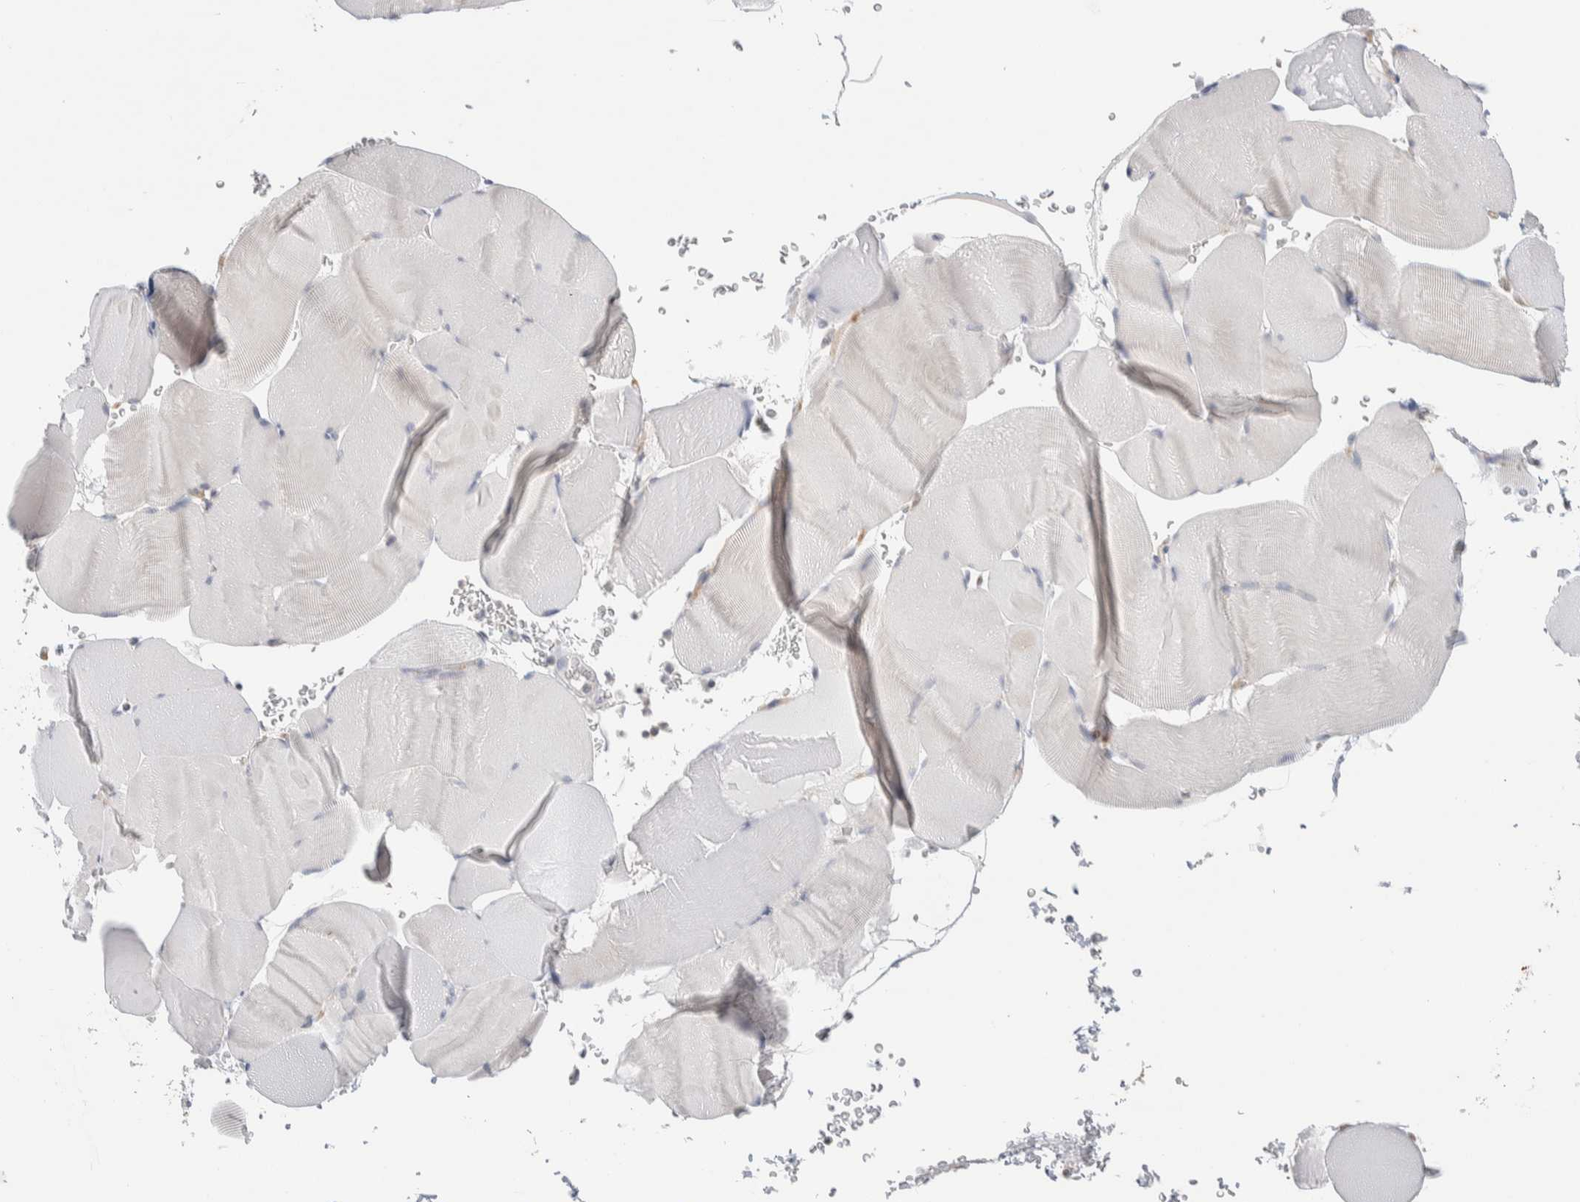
{"staining": {"intensity": "negative", "quantity": "none", "location": "none"}, "tissue": "skeletal muscle", "cell_type": "Myocytes", "image_type": "normal", "snomed": [{"axis": "morphology", "description": "Normal tissue, NOS"}, {"axis": "topography", "description": "Skeletal muscle"}], "caption": "Myocytes show no significant staining in normal skeletal muscle. (Brightfield microscopy of DAB (3,3'-diaminobenzidine) immunohistochemistry (IHC) at high magnification).", "gene": "RUSF1", "patient": {"sex": "male", "age": 62}}